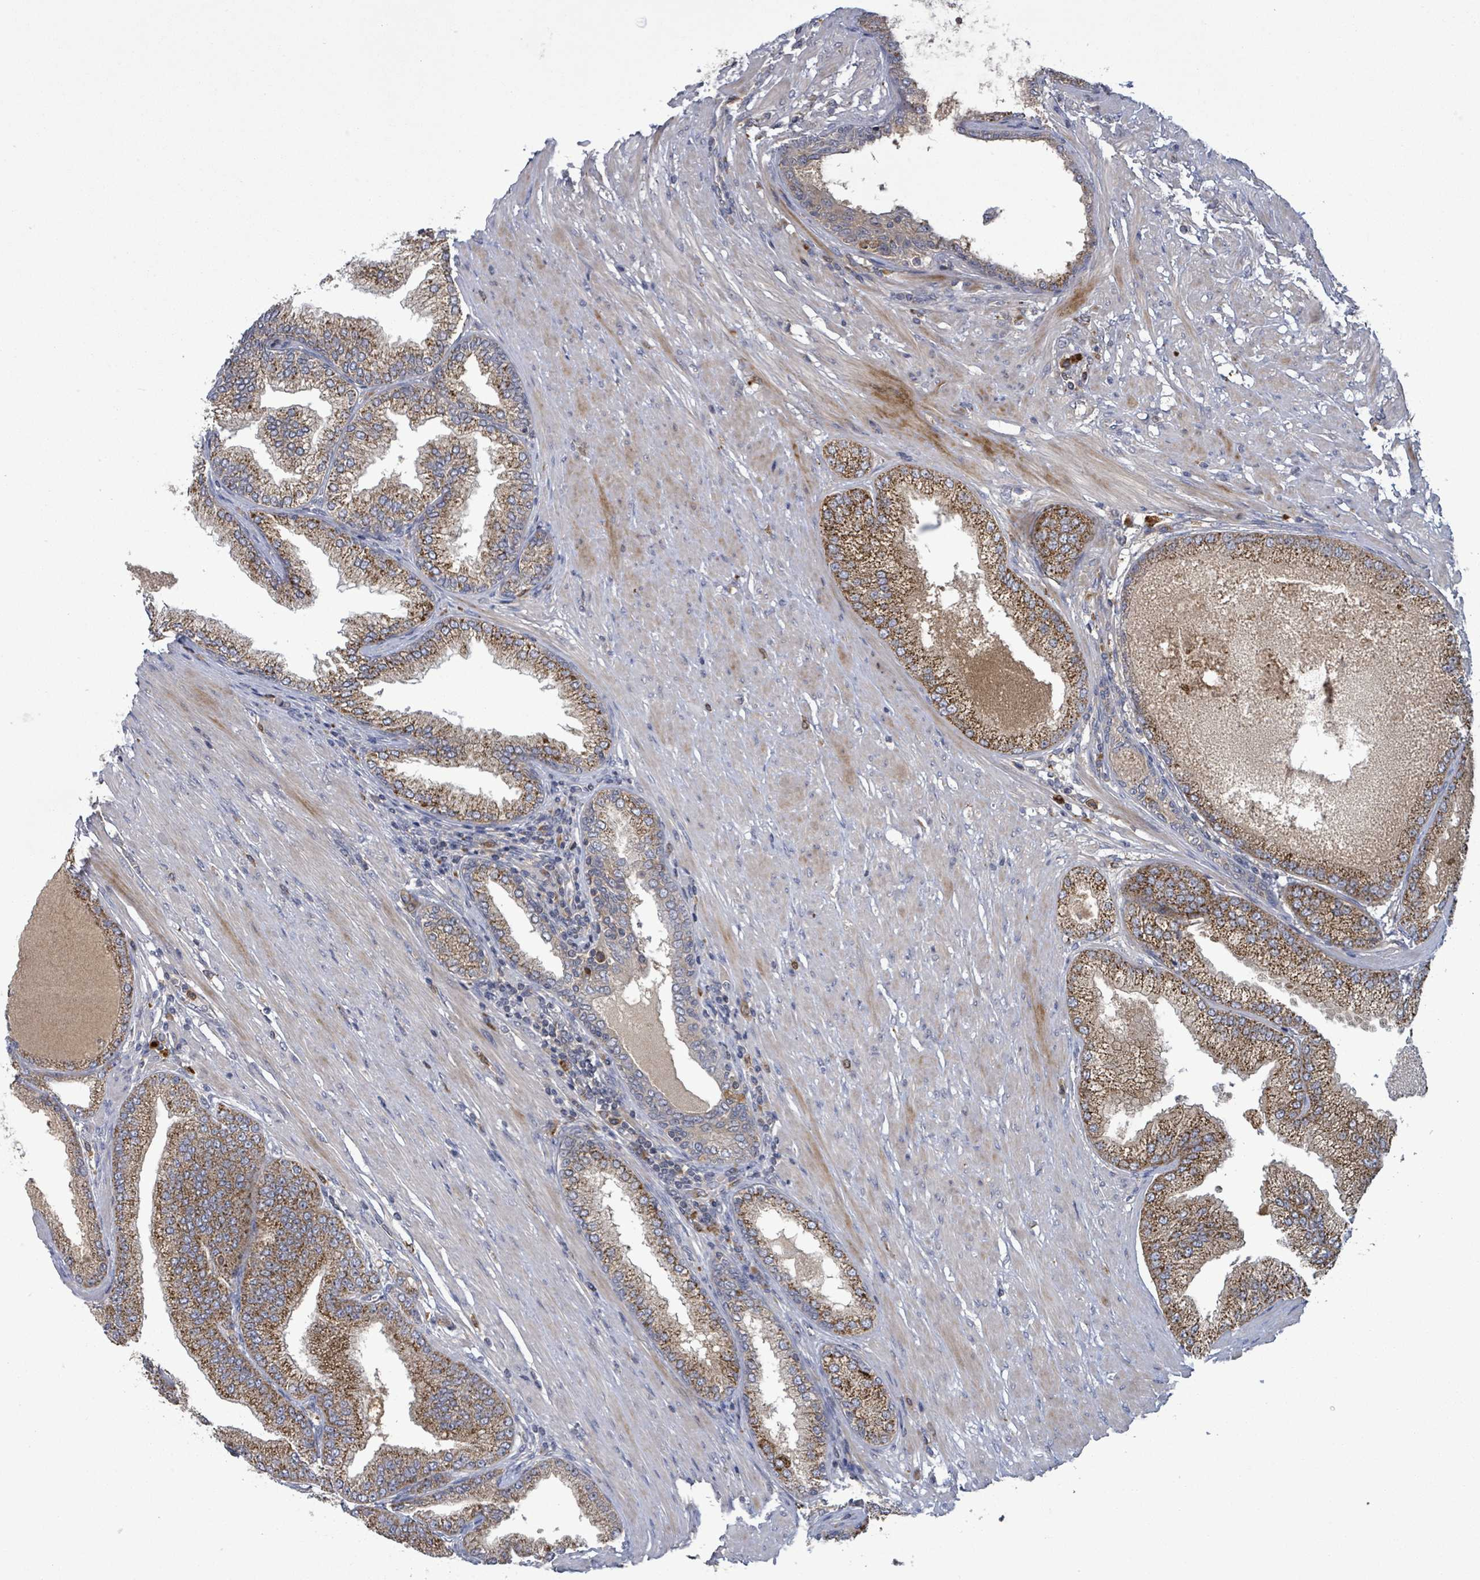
{"staining": {"intensity": "moderate", "quantity": ">75%", "location": "cytoplasmic/membranous"}, "tissue": "prostate cancer", "cell_type": "Tumor cells", "image_type": "cancer", "snomed": [{"axis": "morphology", "description": "Adenocarcinoma, High grade"}, {"axis": "topography", "description": "Prostate"}], "caption": "A high-resolution micrograph shows immunohistochemistry staining of prostate cancer, which exhibits moderate cytoplasmic/membranous positivity in about >75% of tumor cells. The staining is performed using DAB brown chromogen to label protein expression. The nuclei are counter-stained blue using hematoxylin.", "gene": "SERPINE3", "patient": {"sex": "male", "age": 71}}